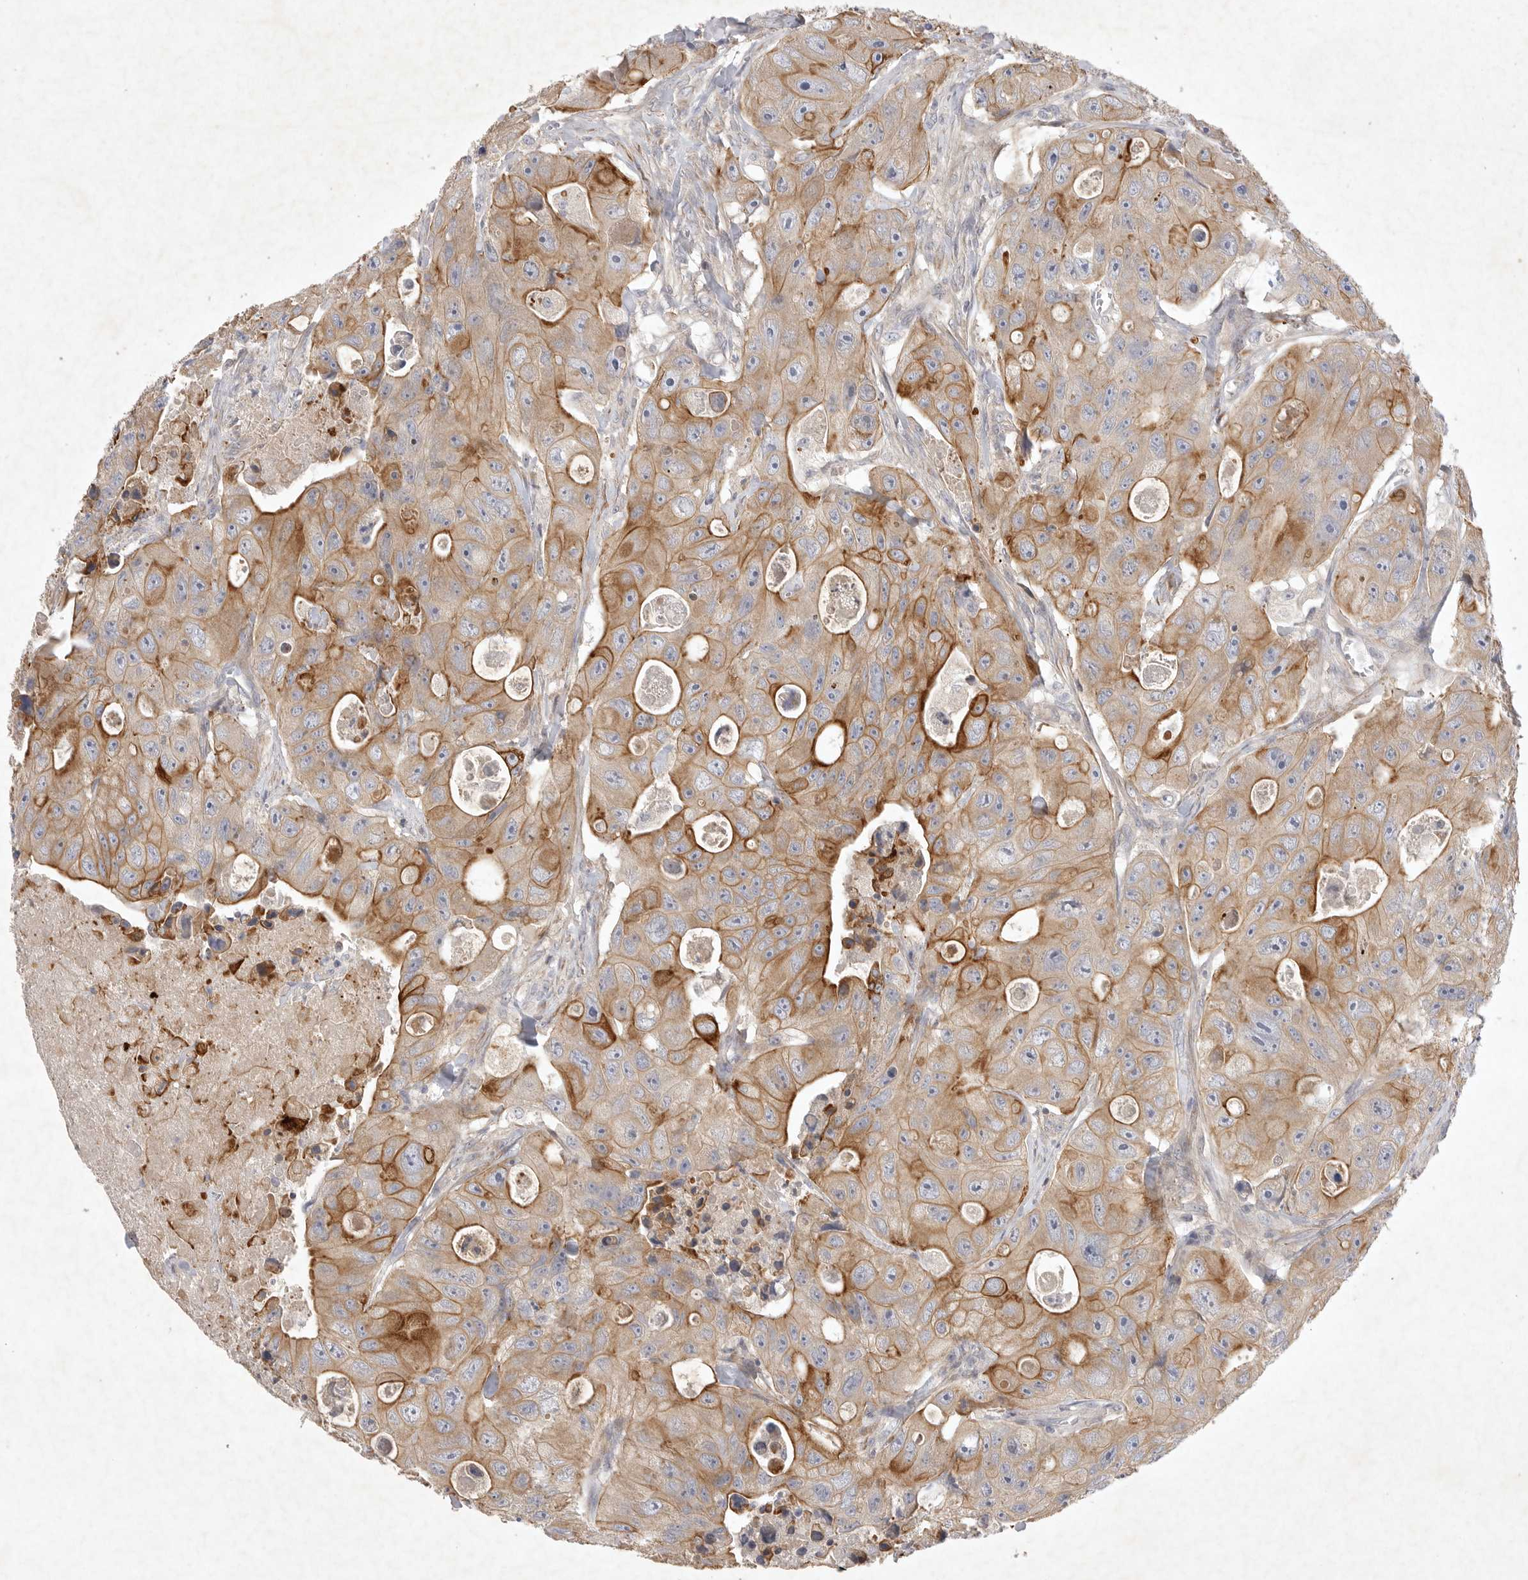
{"staining": {"intensity": "moderate", "quantity": ">75%", "location": "cytoplasmic/membranous"}, "tissue": "colorectal cancer", "cell_type": "Tumor cells", "image_type": "cancer", "snomed": [{"axis": "morphology", "description": "Adenocarcinoma, NOS"}, {"axis": "topography", "description": "Colon"}], "caption": "Human colorectal adenocarcinoma stained with a brown dye displays moderate cytoplasmic/membranous positive staining in approximately >75% of tumor cells.", "gene": "BZW2", "patient": {"sex": "female", "age": 46}}